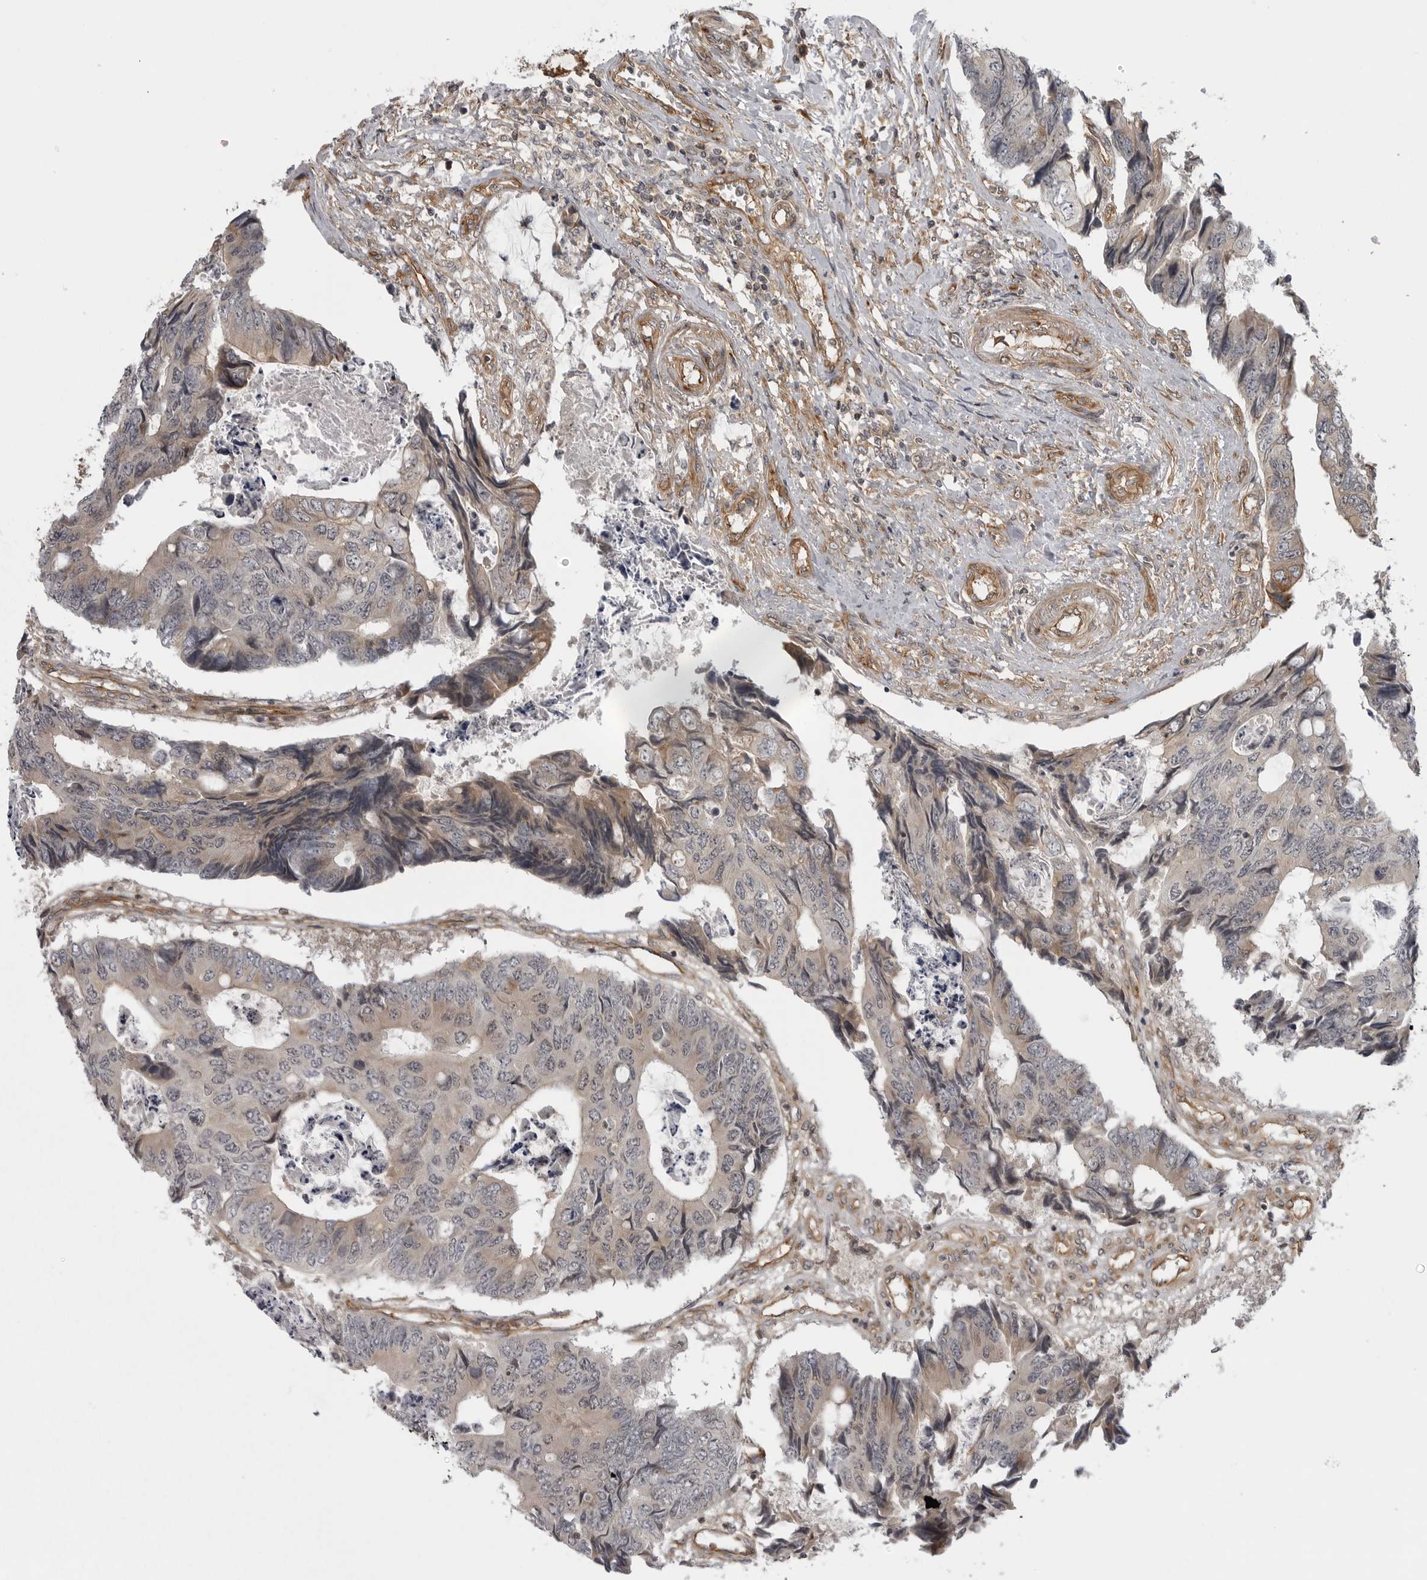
{"staining": {"intensity": "weak", "quantity": "25%-75%", "location": "cytoplasmic/membranous"}, "tissue": "colorectal cancer", "cell_type": "Tumor cells", "image_type": "cancer", "snomed": [{"axis": "morphology", "description": "Adenocarcinoma, NOS"}, {"axis": "topography", "description": "Rectum"}], "caption": "A high-resolution histopathology image shows immunohistochemistry staining of adenocarcinoma (colorectal), which reveals weak cytoplasmic/membranous positivity in about 25%-75% of tumor cells. (DAB = brown stain, brightfield microscopy at high magnification).", "gene": "LRRC45", "patient": {"sex": "male", "age": 84}}